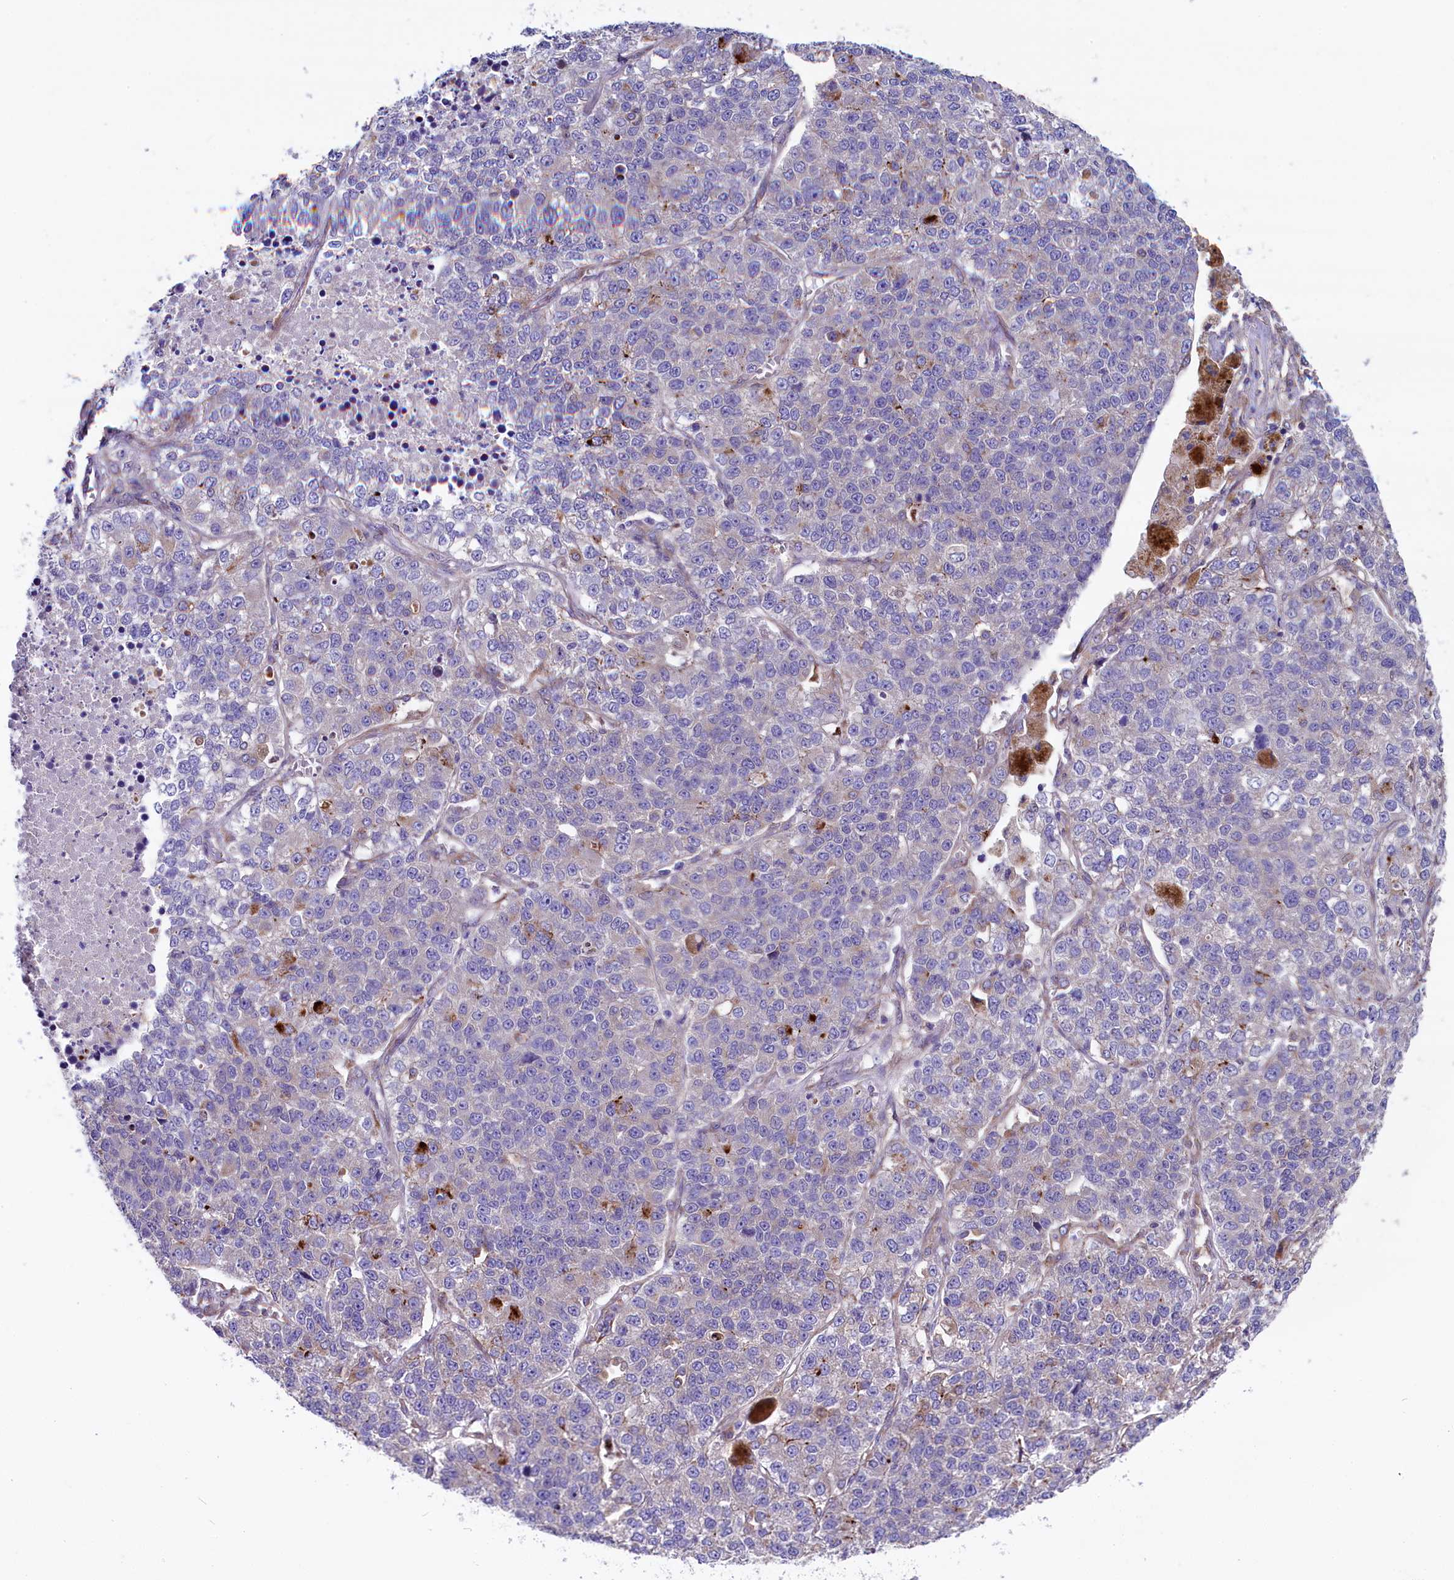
{"staining": {"intensity": "negative", "quantity": "none", "location": "none"}, "tissue": "lung cancer", "cell_type": "Tumor cells", "image_type": "cancer", "snomed": [{"axis": "morphology", "description": "Adenocarcinoma, NOS"}, {"axis": "topography", "description": "Lung"}], "caption": "Lung adenocarcinoma stained for a protein using IHC displays no positivity tumor cells.", "gene": "GPR108", "patient": {"sex": "male", "age": 49}}